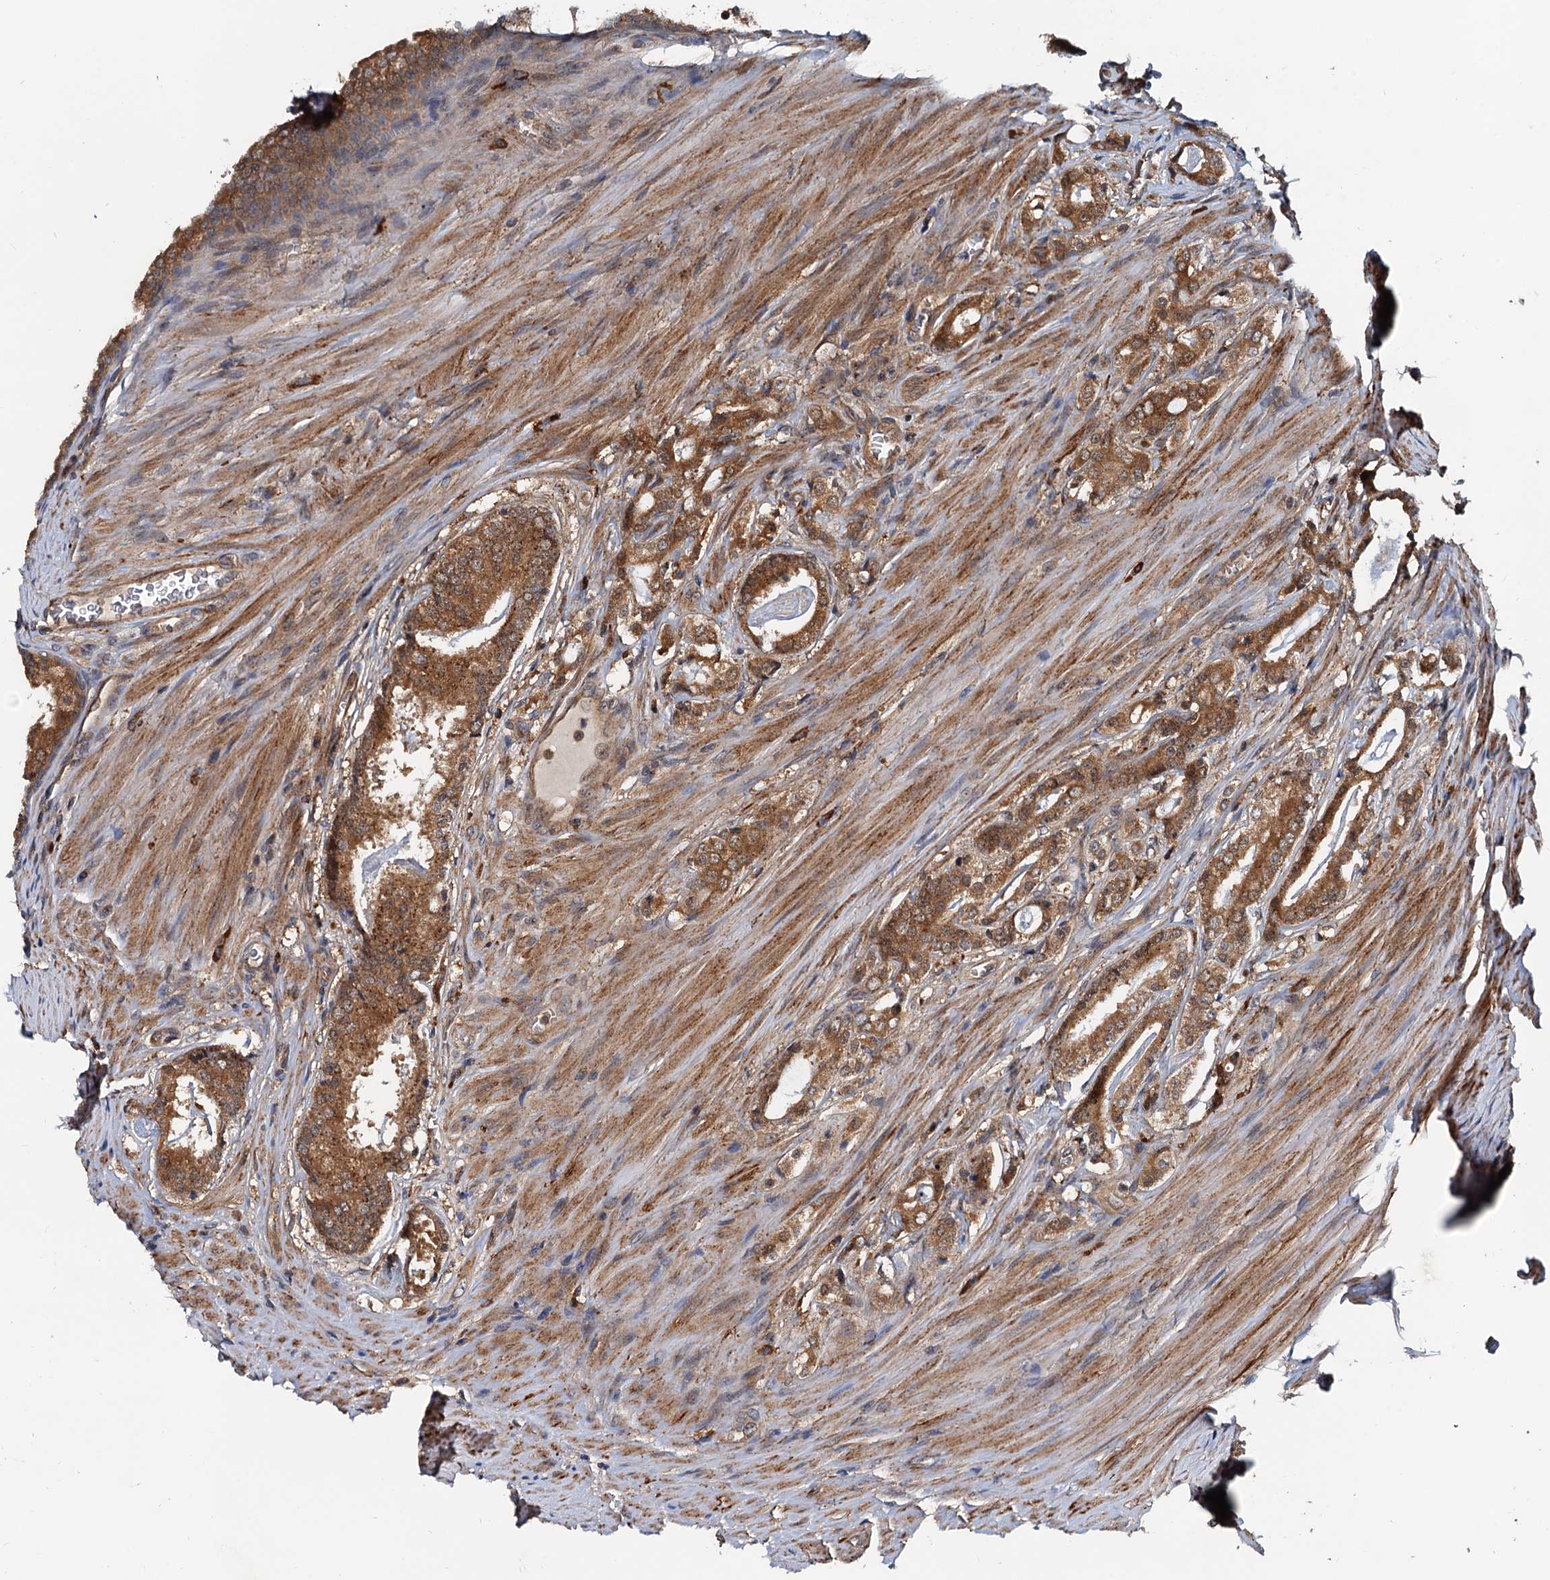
{"staining": {"intensity": "strong", "quantity": ">75%", "location": "cytoplasmic/membranous"}, "tissue": "prostate cancer", "cell_type": "Tumor cells", "image_type": "cancer", "snomed": [{"axis": "morphology", "description": "Adenocarcinoma, High grade"}, {"axis": "topography", "description": "Prostate"}], "caption": "Protein analysis of prostate high-grade adenocarcinoma tissue exhibits strong cytoplasmic/membranous expression in approximately >75% of tumor cells.", "gene": "AAGAB", "patient": {"sex": "male", "age": 63}}